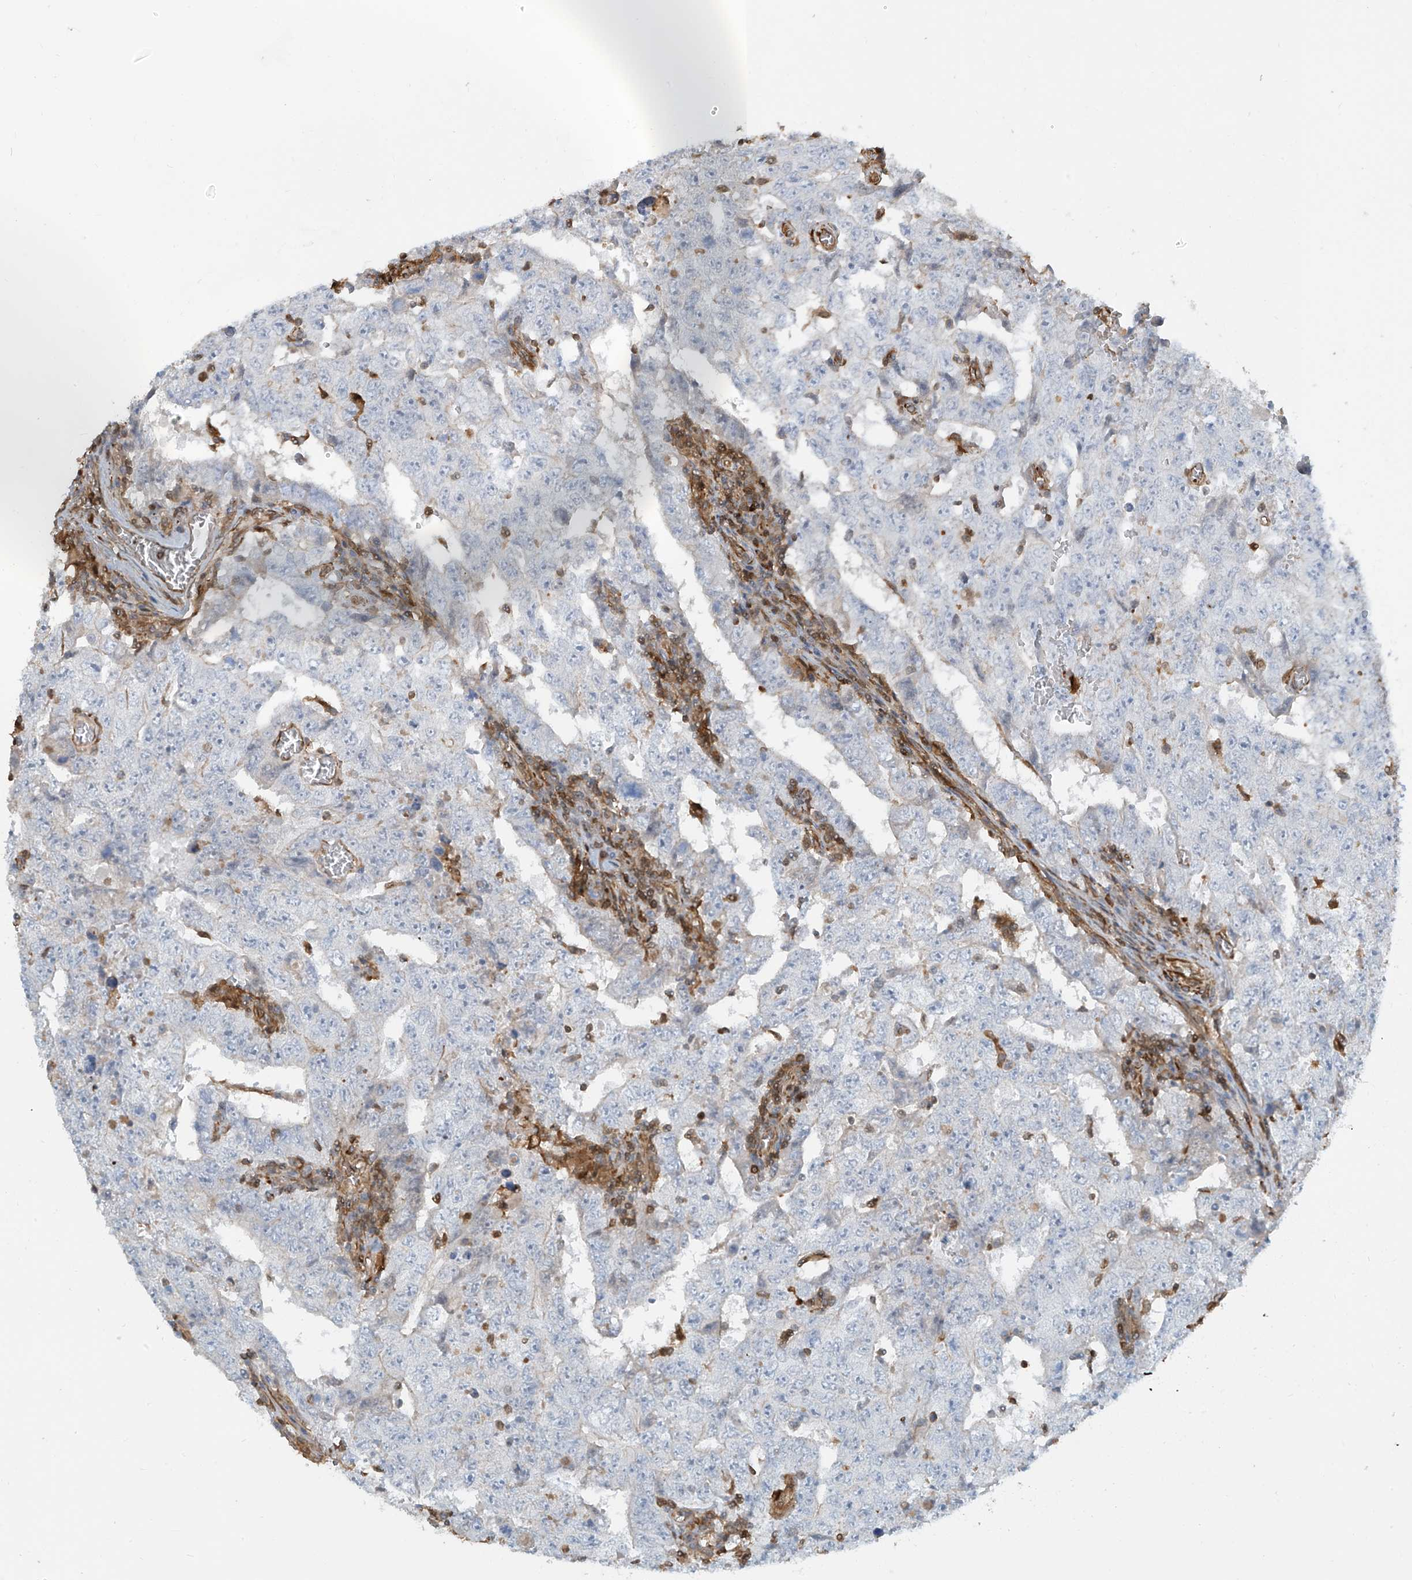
{"staining": {"intensity": "negative", "quantity": "none", "location": "none"}, "tissue": "testis cancer", "cell_type": "Tumor cells", "image_type": "cancer", "snomed": [{"axis": "morphology", "description": "Carcinoma, Embryonal, NOS"}, {"axis": "topography", "description": "Testis"}], "caption": "Immunohistochemistry (IHC) micrograph of testis cancer (embryonal carcinoma) stained for a protein (brown), which exhibits no staining in tumor cells.", "gene": "SH3BGRL3", "patient": {"sex": "male", "age": 26}}